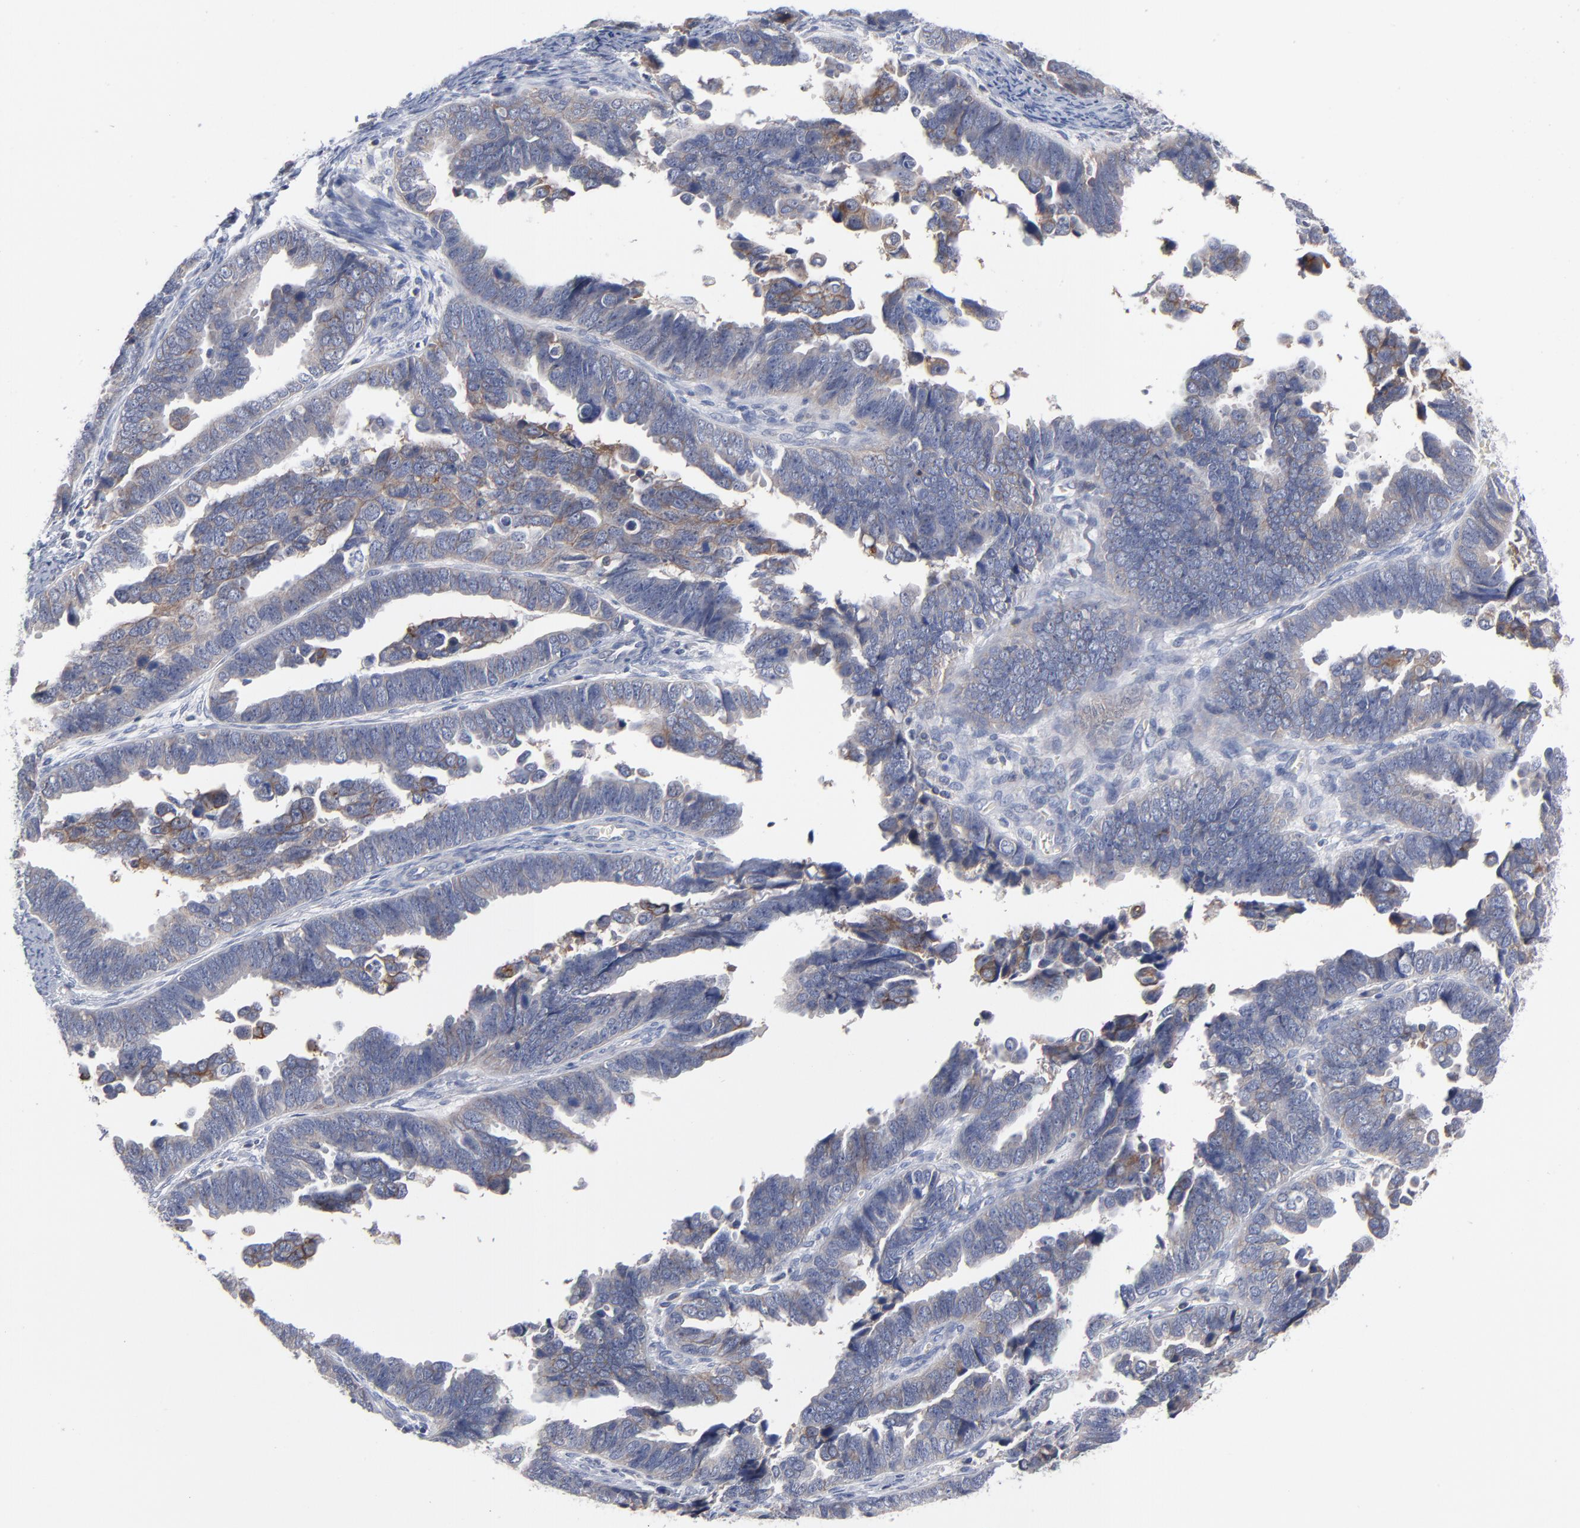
{"staining": {"intensity": "weak", "quantity": "25%-75%", "location": "cytoplasmic/membranous"}, "tissue": "endometrial cancer", "cell_type": "Tumor cells", "image_type": "cancer", "snomed": [{"axis": "morphology", "description": "Adenocarcinoma, NOS"}, {"axis": "topography", "description": "Endometrium"}], "caption": "Human endometrial adenocarcinoma stained with a brown dye demonstrates weak cytoplasmic/membranous positive positivity in approximately 25%-75% of tumor cells.", "gene": "PDLIM2", "patient": {"sex": "female", "age": 75}}